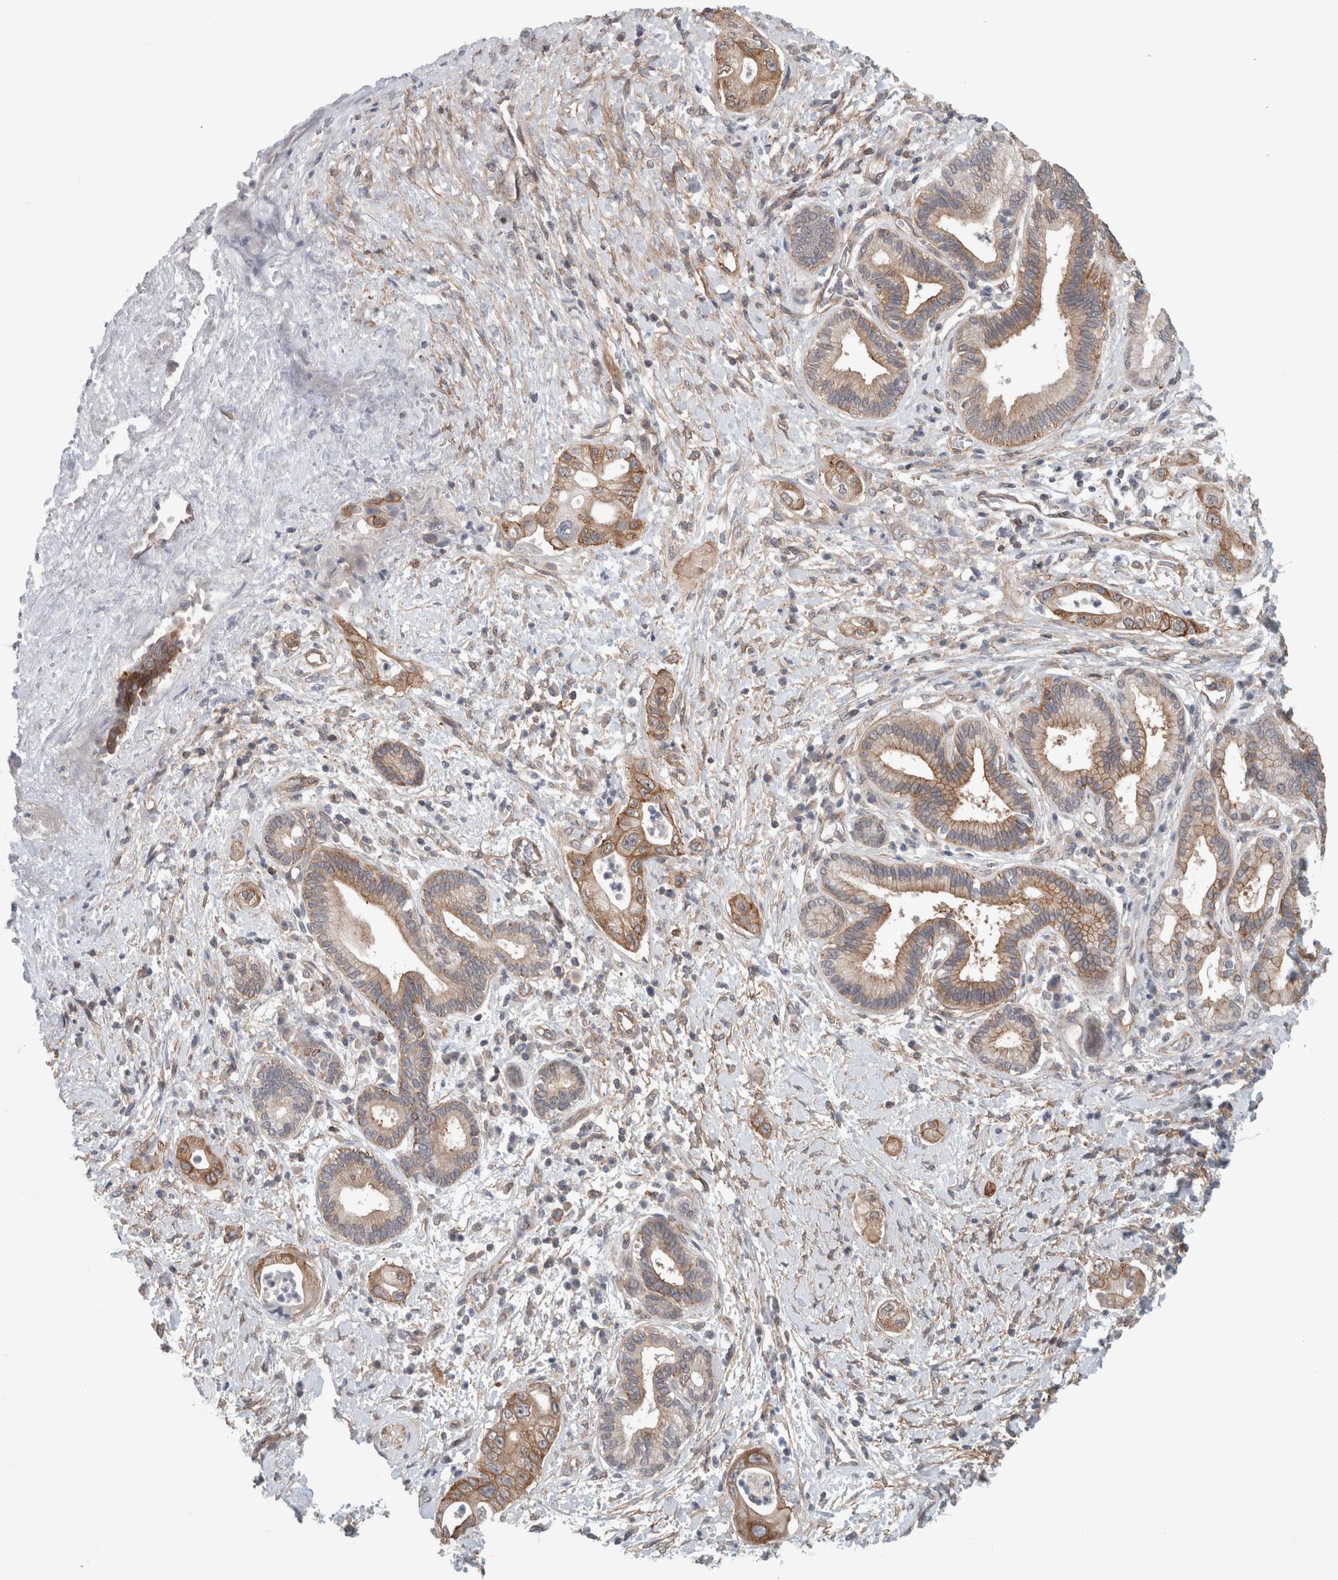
{"staining": {"intensity": "moderate", "quantity": ">75%", "location": "cytoplasmic/membranous"}, "tissue": "pancreatic cancer", "cell_type": "Tumor cells", "image_type": "cancer", "snomed": [{"axis": "morphology", "description": "Adenocarcinoma, NOS"}, {"axis": "topography", "description": "Pancreas"}], "caption": "This is an image of immunohistochemistry (IHC) staining of pancreatic cancer, which shows moderate positivity in the cytoplasmic/membranous of tumor cells.", "gene": "RASAL2", "patient": {"sex": "male", "age": 58}}